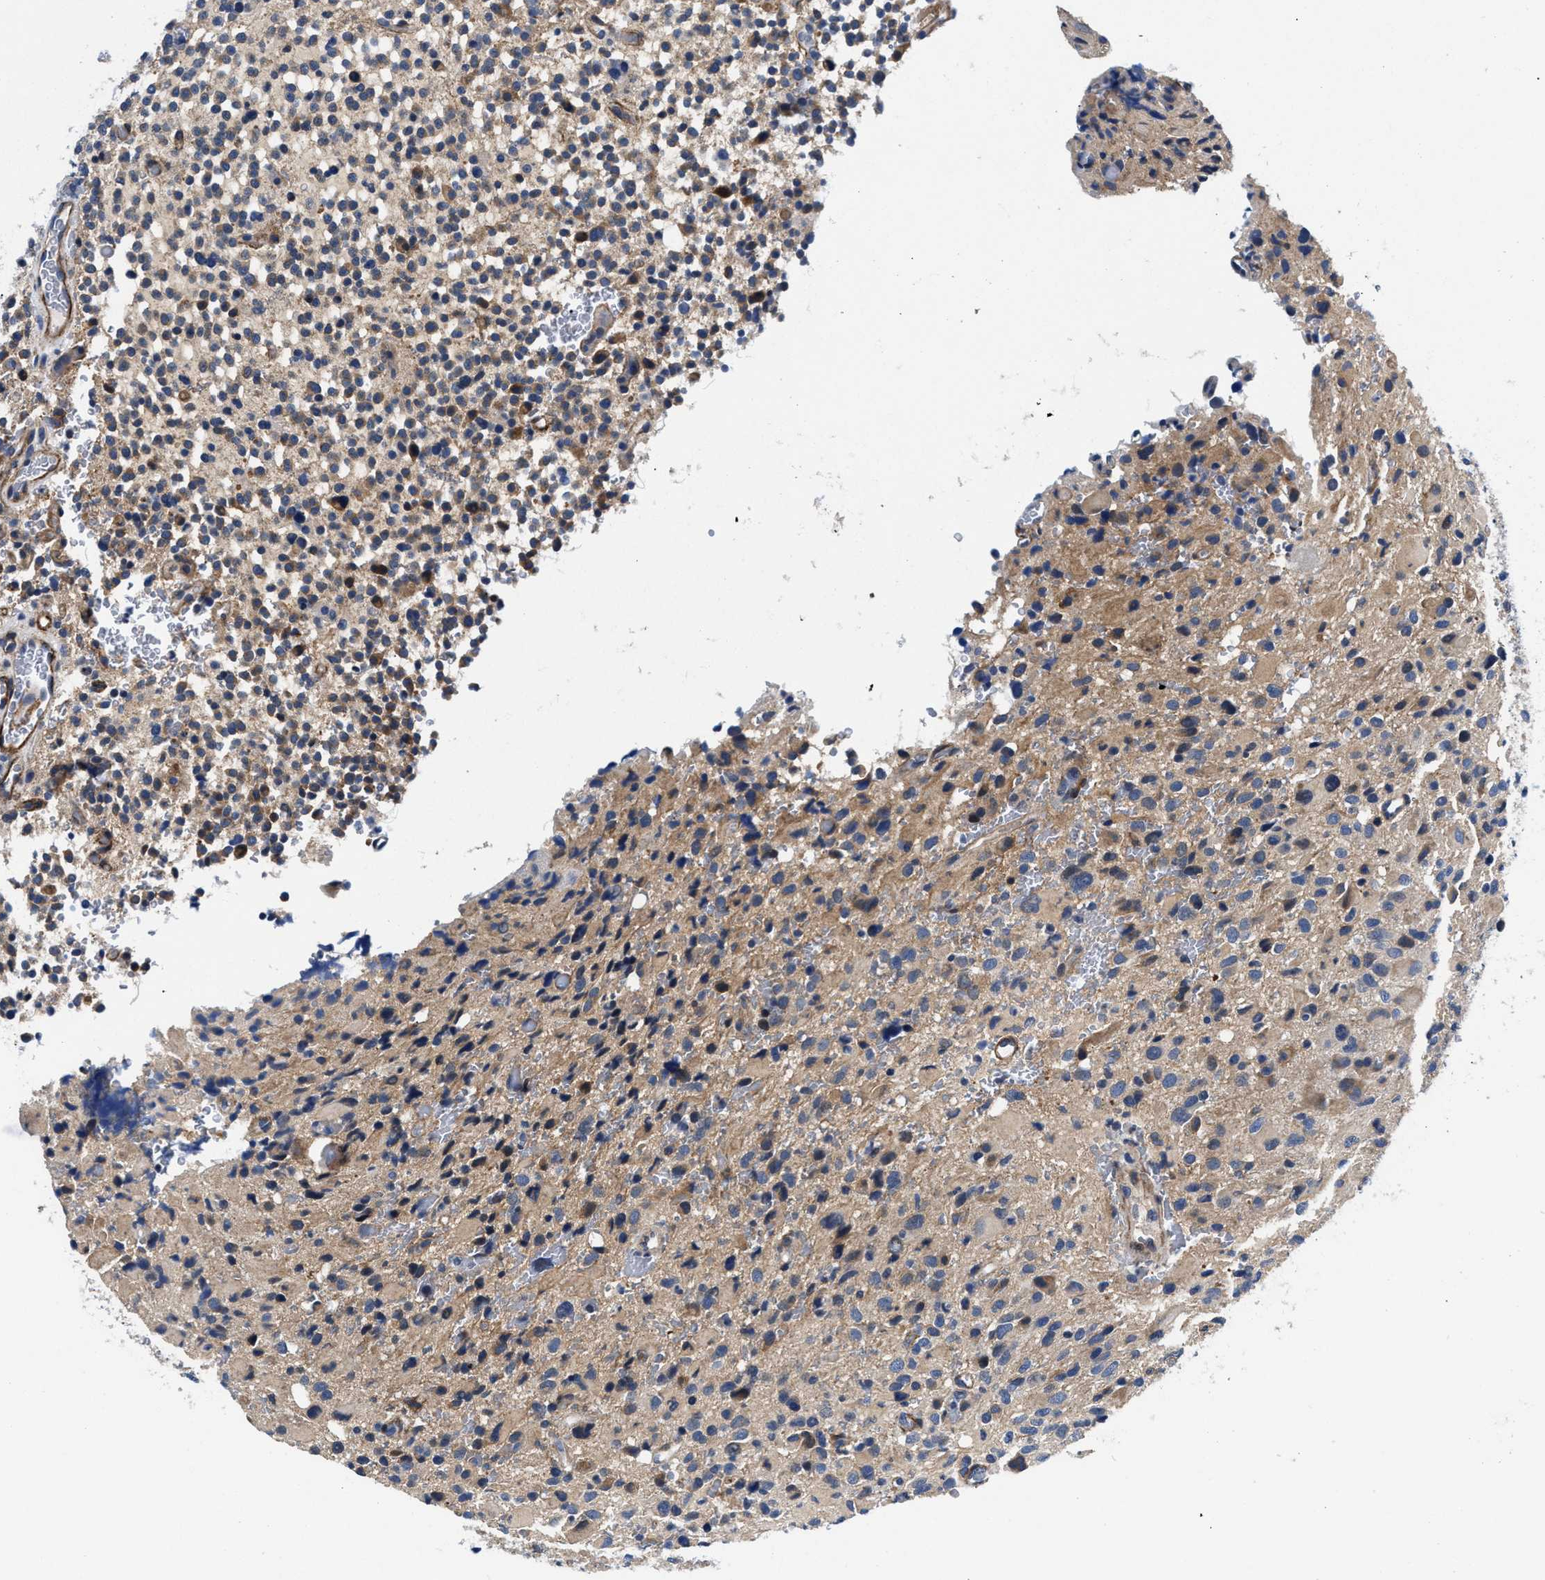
{"staining": {"intensity": "moderate", "quantity": ">75%", "location": "cytoplasmic/membranous"}, "tissue": "glioma", "cell_type": "Tumor cells", "image_type": "cancer", "snomed": [{"axis": "morphology", "description": "Glioma, malignant, High grade"}, {"axis": "topography", "description": "Brain"}], "caption": "Glioma was stained to show a protein in brown. There is medium levels of moderate cytoplasmic/membranous staining in approximately >75% of tumor cells.", "gene": "P2RY4", "patient": {"sex": "male", "age": 48}}